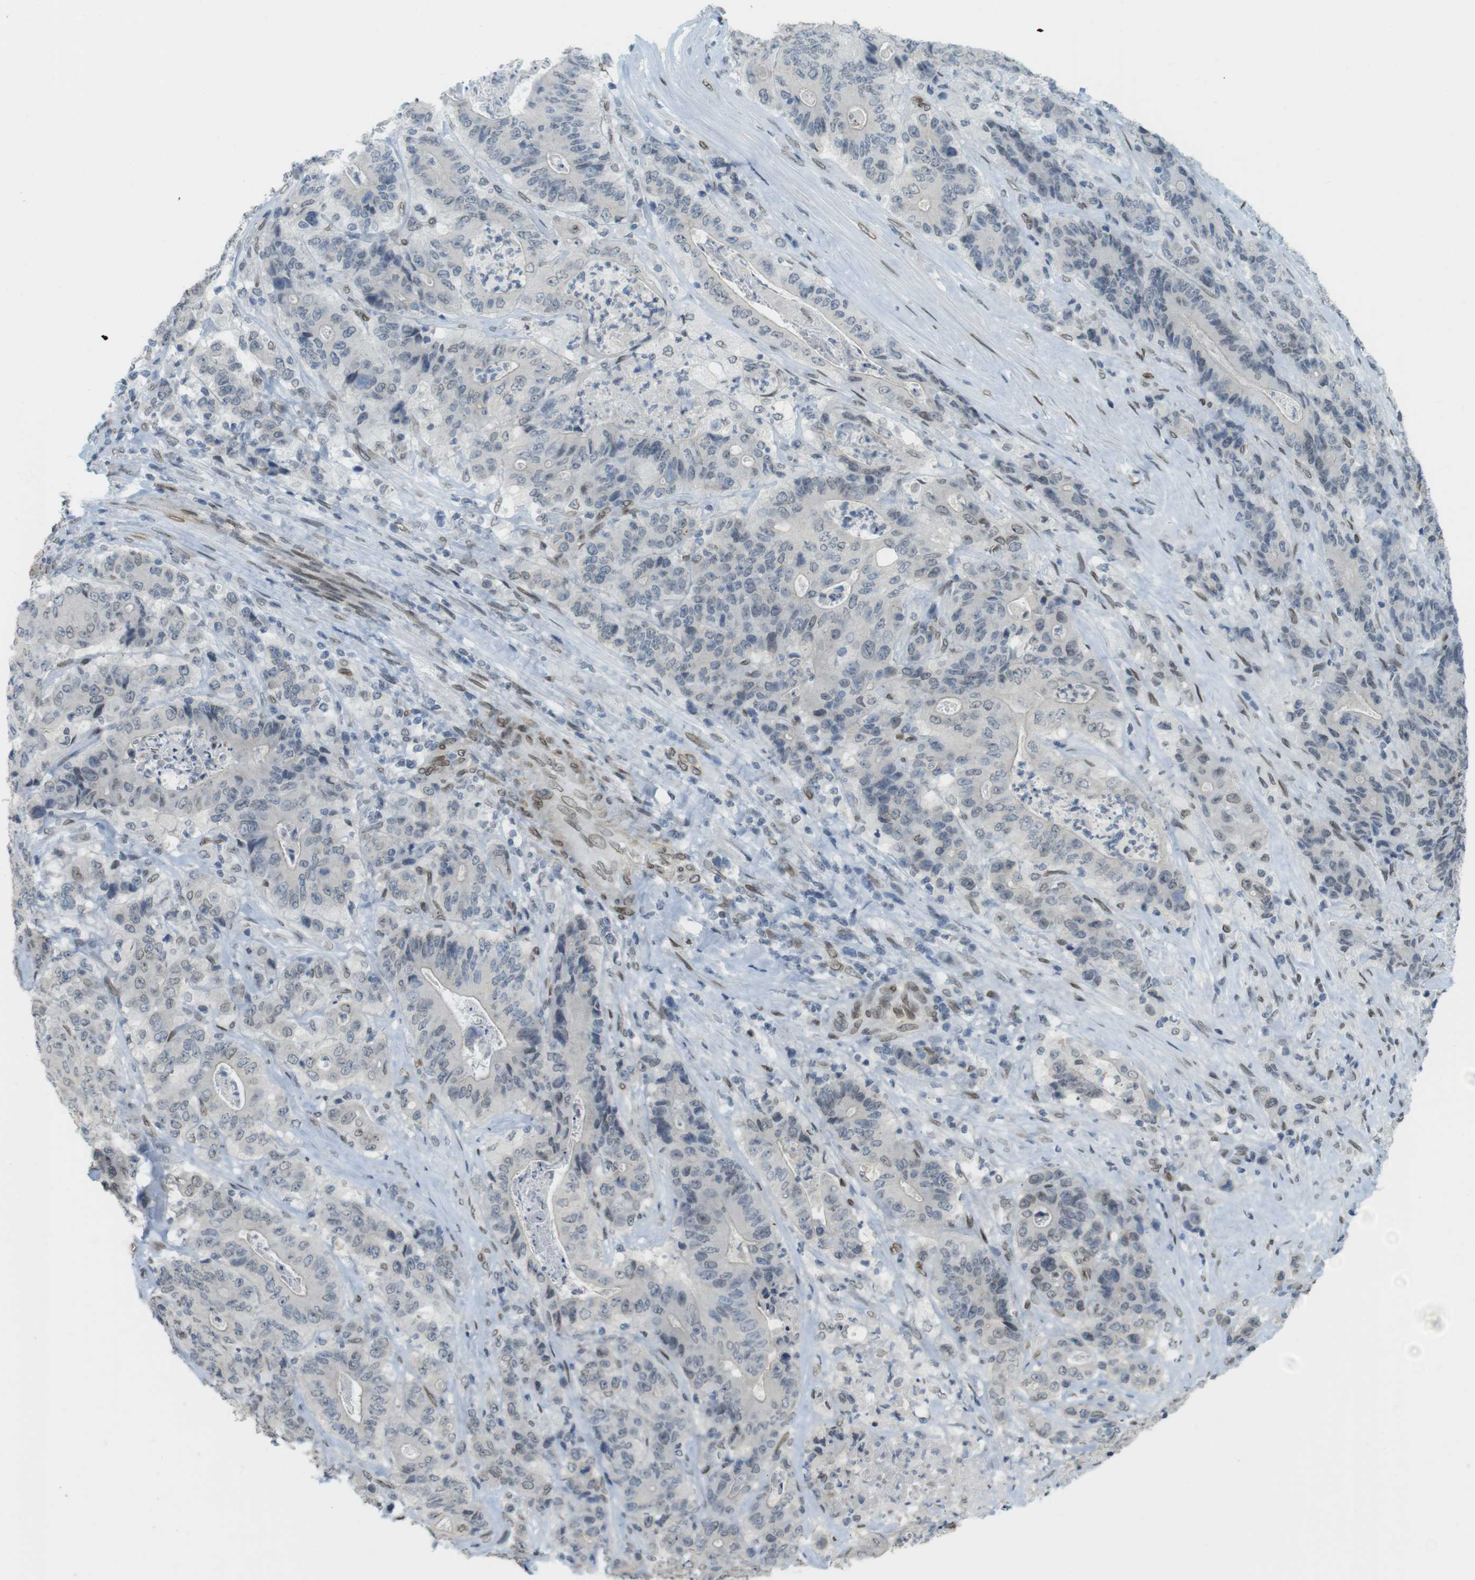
{"staining": {"intensity": "negative", "quantity": "none", "location": "none"}, "tissue": "stomach cancer", "cell_type": "Tumor cells", "image_type": "cancer", "snomed": [{"axis": "morphology", "description": "Adenocarcinoma, NOS"}, {"axis": "topography", "description": "Stomach"}], "caption": "Immunohistochemistry micrograph of neoplastic tissue: human stomach cancer stained with DAB (3,3'-diaminobenzidine) displays no significant protein expression in tumor cells.", "gene": "ARL6IP6", "patient": {"sex": "female", "age": 73}}